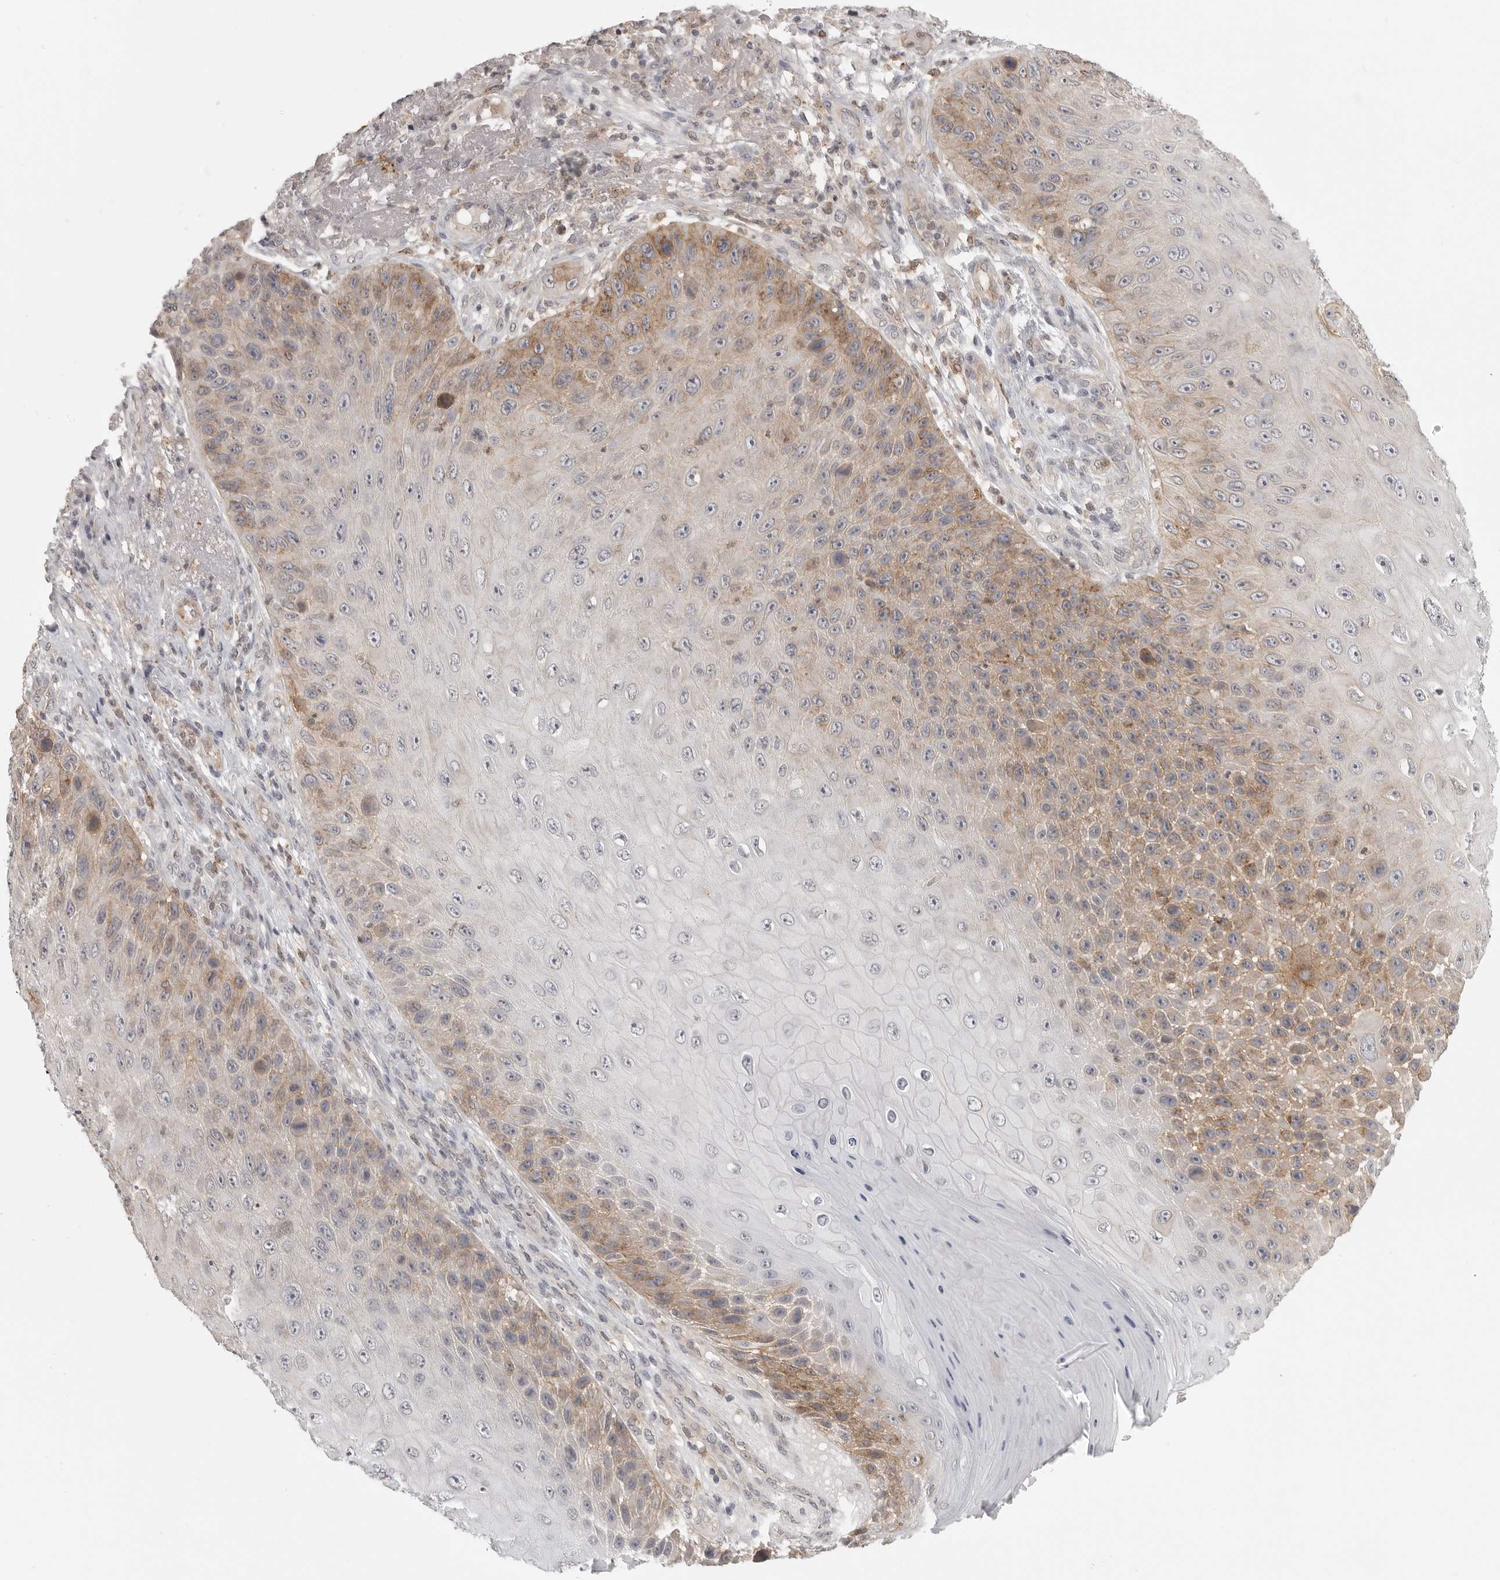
{"staining": {"intensity": "moderate", "quantity": "25%-75%", "location": "cytoplasmic/membranous"}, "tissue": "skin cancer", "cell_type": "Tumor cells", "image_type": "cancer", "snomed": [{"axis": "morphology", "description": "Squamous cell carcinoma, NOS"}, {"axis": "topography", "description": "Skin"}], "caption": "A high-resolution image shows immunohistochemistry staining of skin cancer, which reveals moderate cytoplasmic/membranous staining in approximately 25%-75% of tumor cells.", "gene": "IFNGR1", "patient": {"sex": "female", "age": 88}}